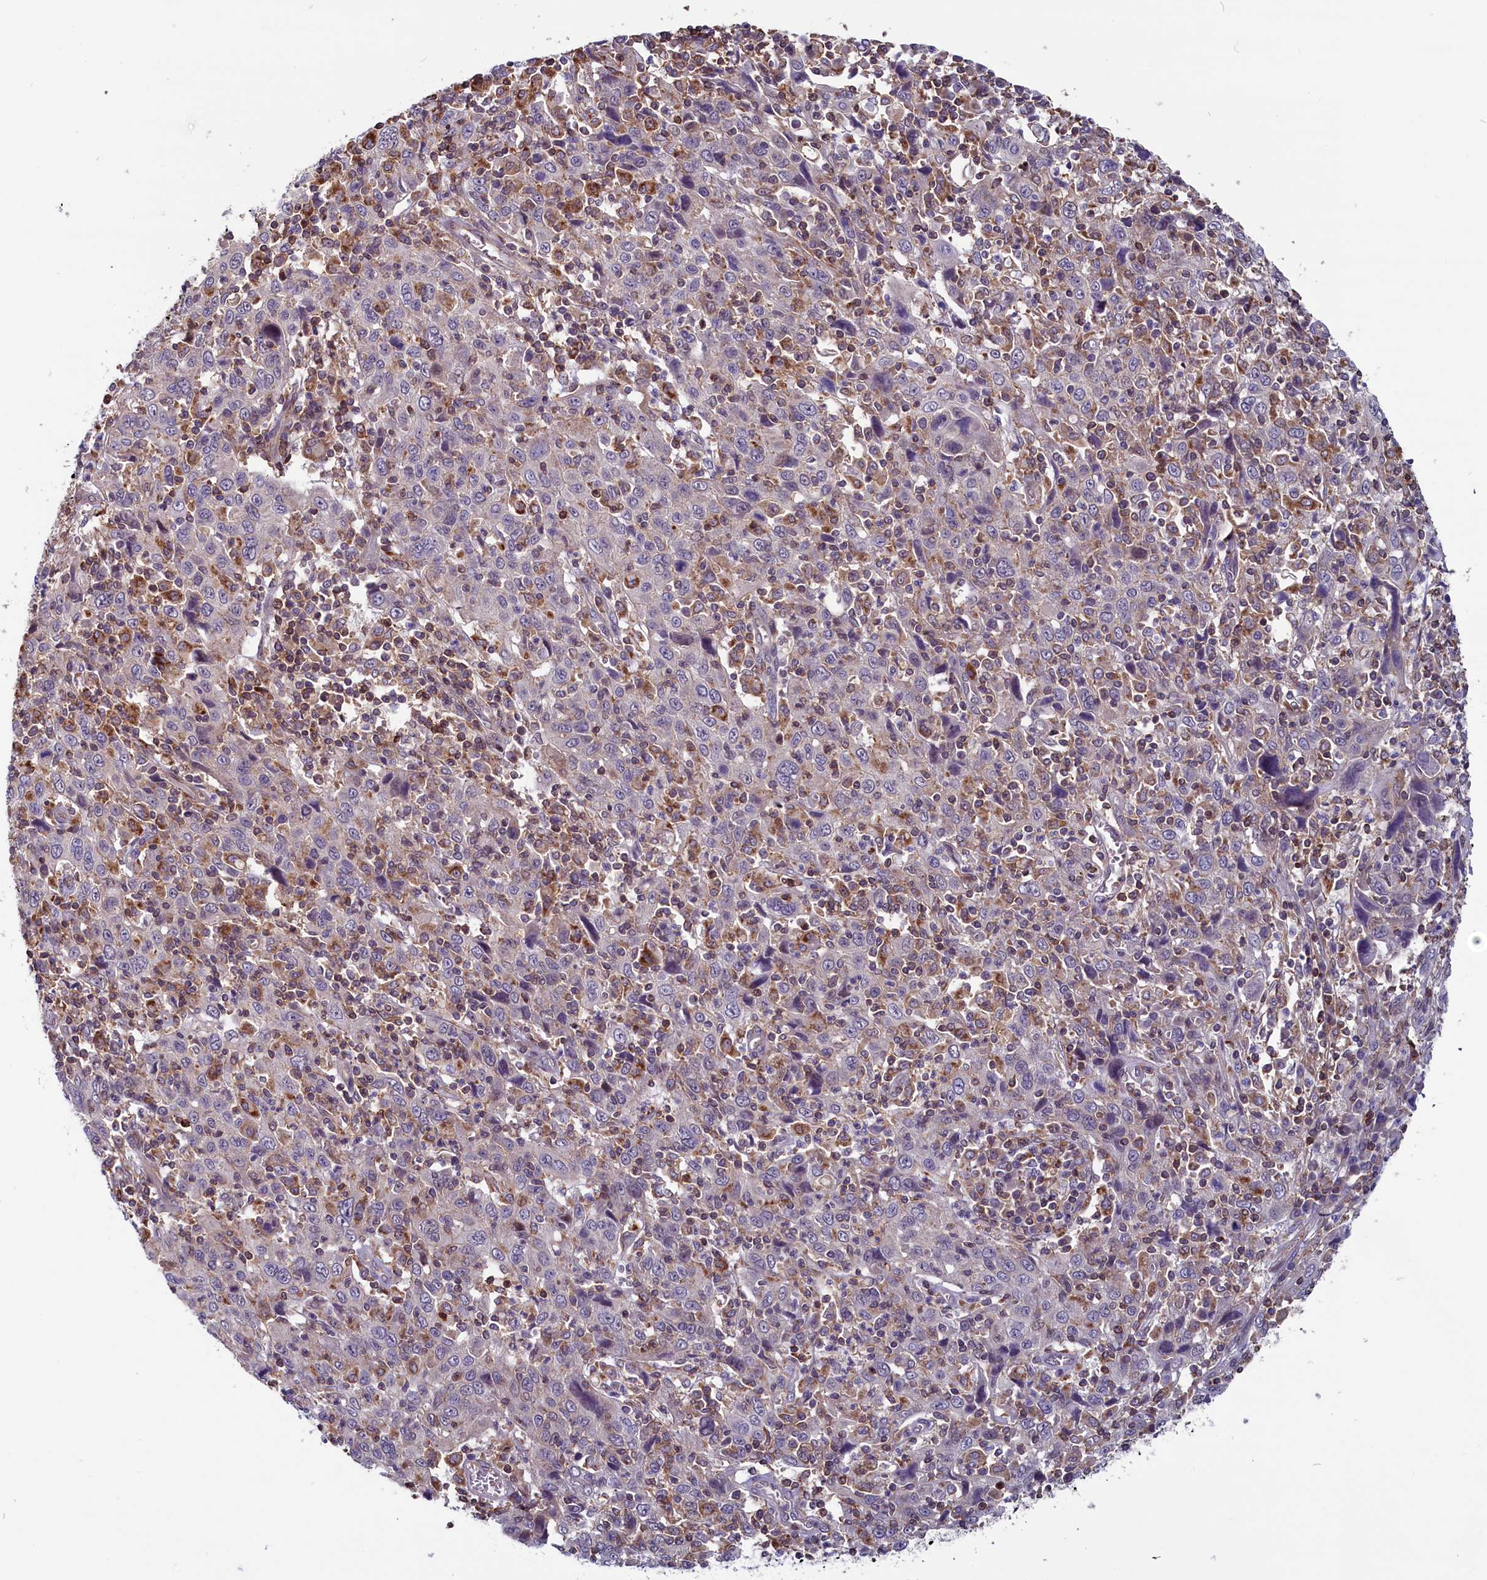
{"staining": {"intensity": "negative", "quantity": "none", "location": "none"}, "tissue": "cervical cancer", "cell_type": "Tumor cells", "image_type": "cancer", "snomed": [{"axis": "morphology", "description": "Squamous cell carcinoma, NOS"}, {"axis": "topography", "description": "Cervix"}], "caption": "There is no significant positivity in tumor cells of squamous cell carcinoma (cervical). (DAB (3,3'-diaminobenzidine) immunohistochemistry visualized using brightfield microscopy, high magnification).", "gene": "CIAPIN1", "patient": {"sex": "female", "age": 46}}